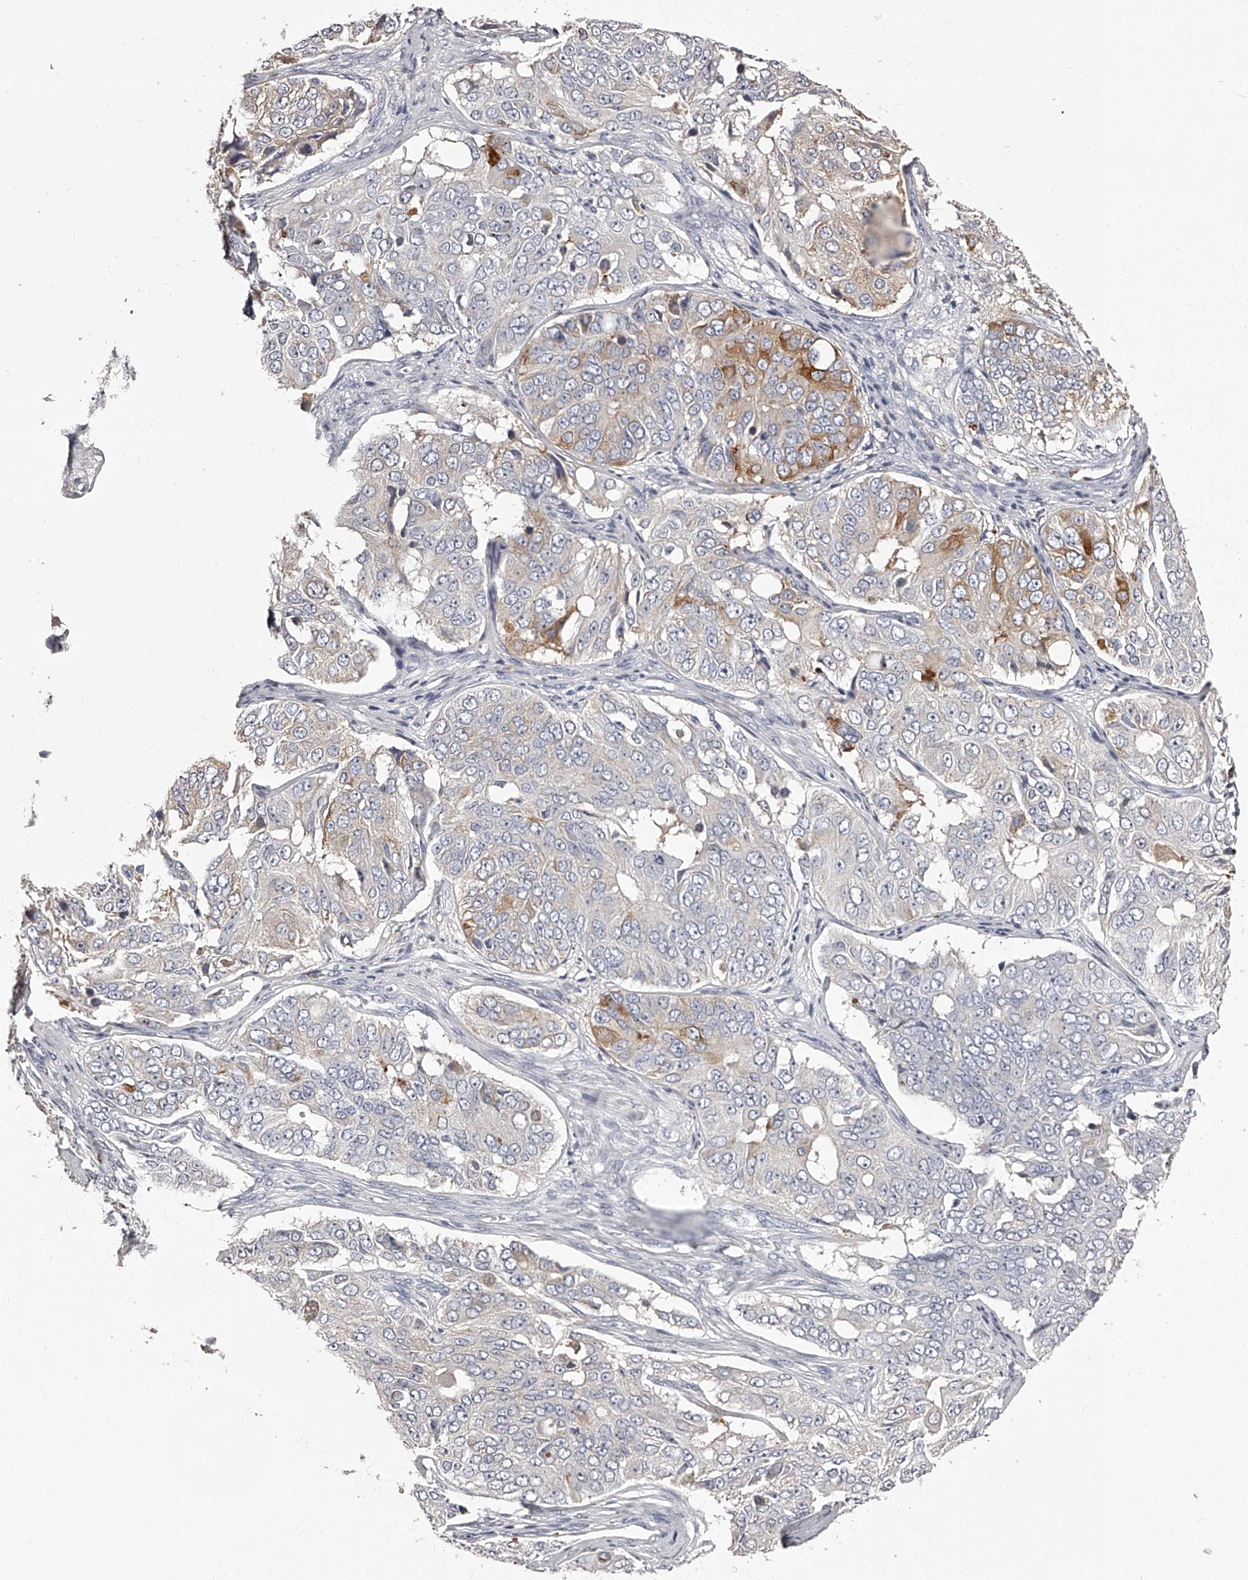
{"staining": {"intensity": "moderate", "quantity": "<25%", "location": "cytoplasmic/membranous"}, "tissue": "ovarian cancer", "cell_type": "Tumor cells", "image_type": "cancer", "snomed": [{"axis": "morphology", "description": "Carcinoma, endometroid"}, {"axis": "topography", "description": "Ovary"}], "caption": "Immunohistochemical staining of human endometroid carcinoma (ovarian) reveals low levels of moderate cytoplasmic/membranous expression in approximately <25% of tumor cells. (Brightfield microscopy of DAB IHC at high magnification).", "gene": "PACSIN1", "patient": {"sex": "female", "age": 51}}